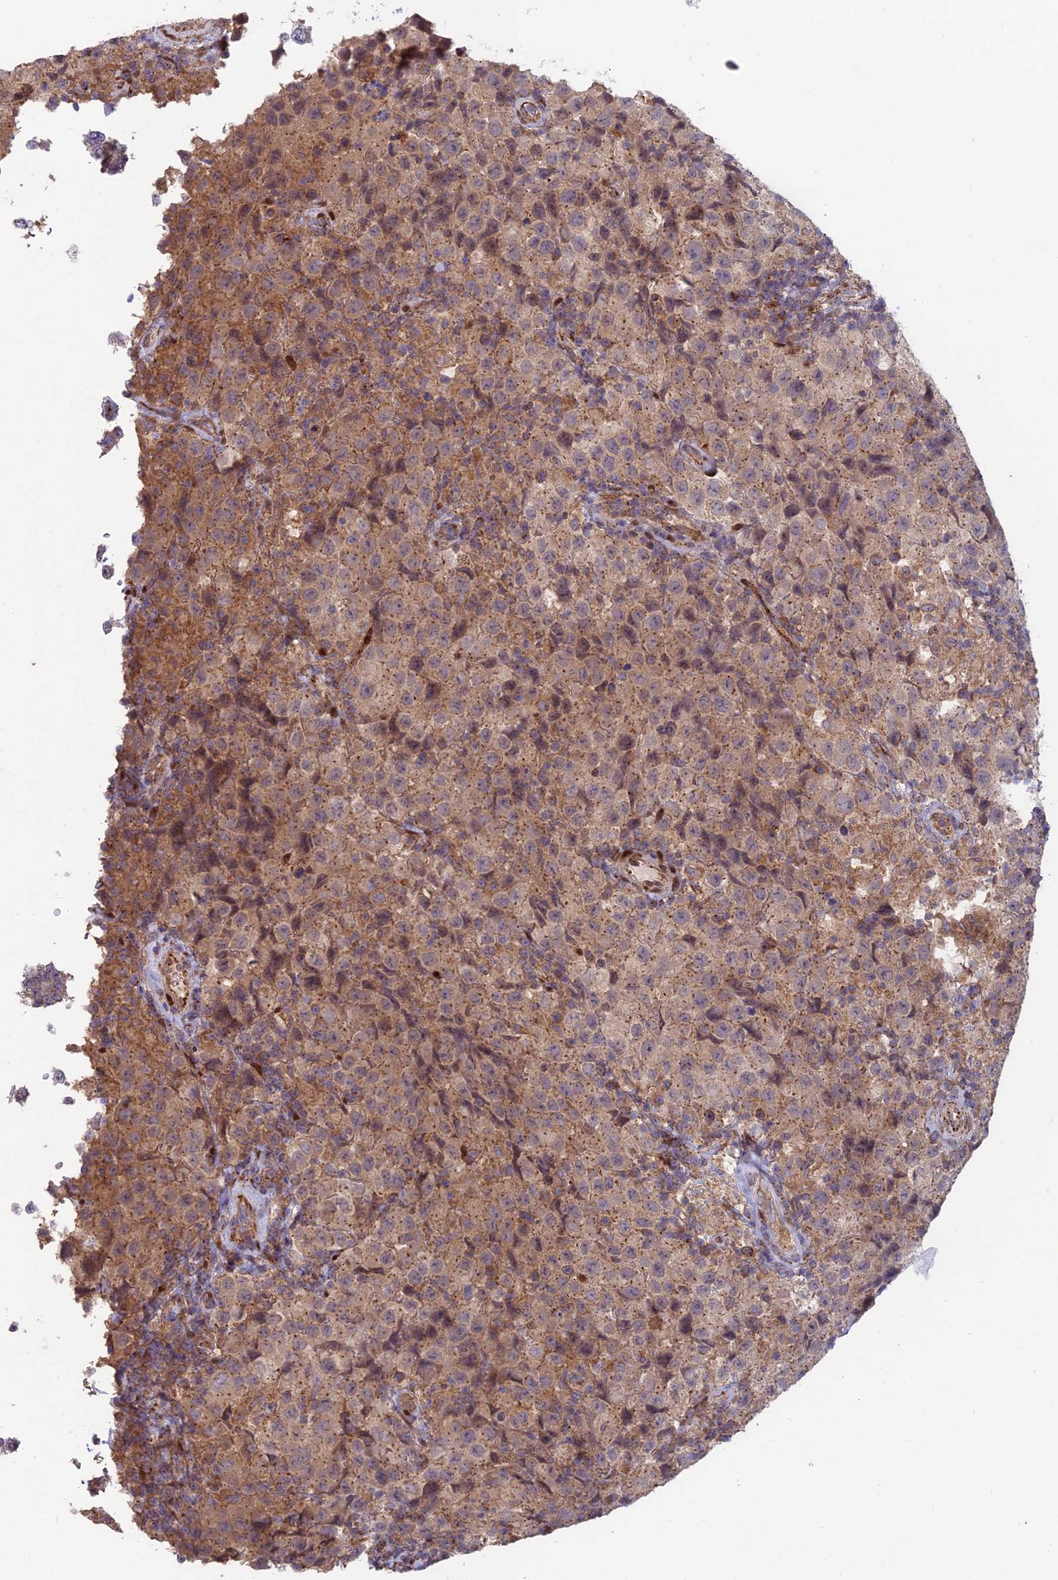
{"staining": {"intensity": "moderate", "quantity": ">75%", "location": "cytoplasmic/membranous"}, "tissue": "testis cancer", "cell_type": "Tumor cells", "image_type": "cancer", "snomed": [{"axis": "morphology", "description": "Seminoma, NOS"}, {"axis": "morphology", "description": "Carcinoma, Embryonal, NOS"}, {"axis": "topography", "description": "Testis"}], "caption": "Tumor cells show medium levels of moderate cytoplasmic/membranous positivity in approximately >75% of cells in seminoma (testis).", "gene": "FOXS1", "patient": {"sex": "male", "age": 41}}